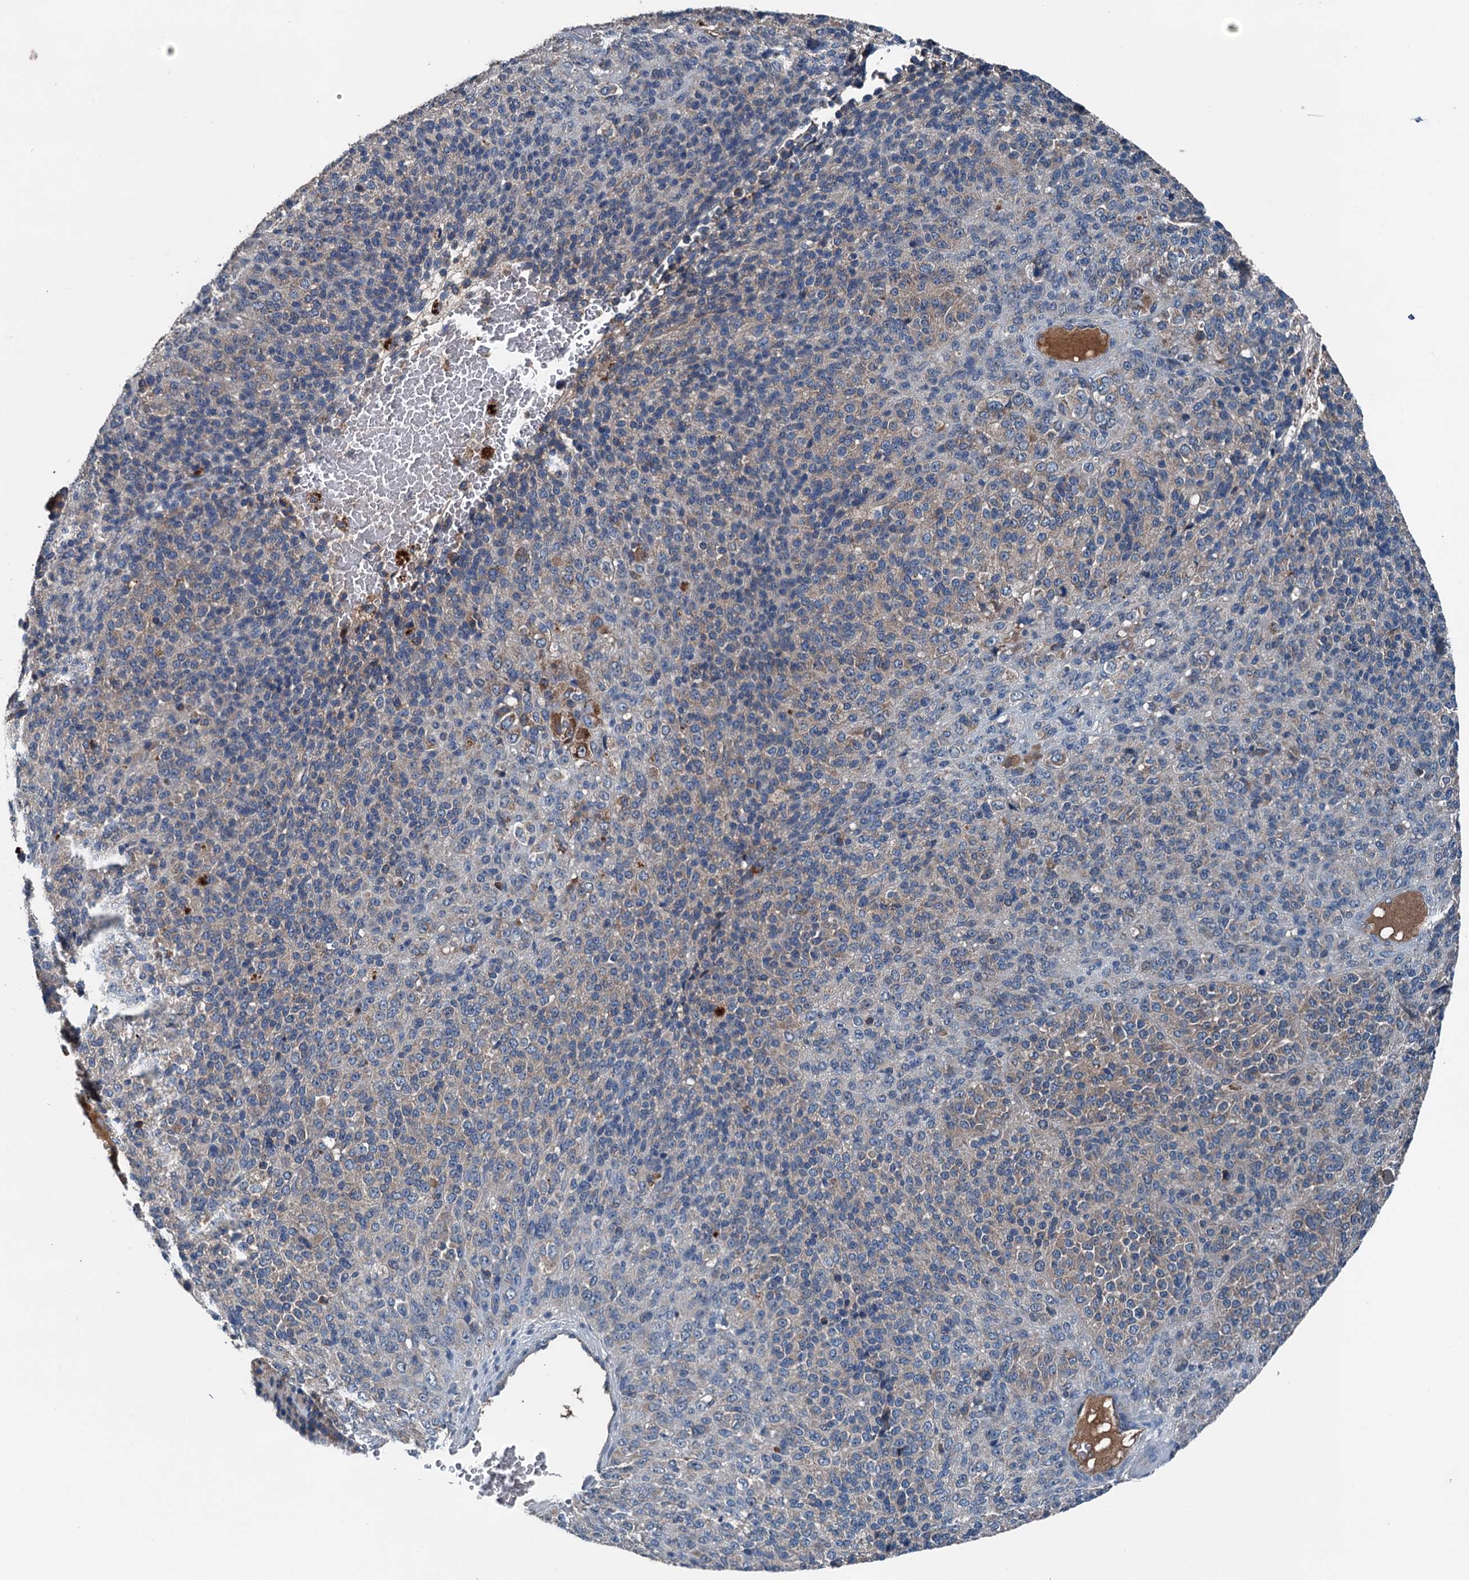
{"staining": {"intensity": "negative", "quantity": "none", "location": "none"}, "tissue": "melanoma", "cell_type": "Tumor cells", "image_type": "cancer", "snomed": [{"axis": "morphology", "description": "Malignant melanoma, Metastatic site"}, {"axis": "topography", "description": "Brain"}], "caption": "The image displays no significant expression in tumor cells of melanoma.", "gene": "PDSS1", "patient": {"sex": "female", "age": 56}}